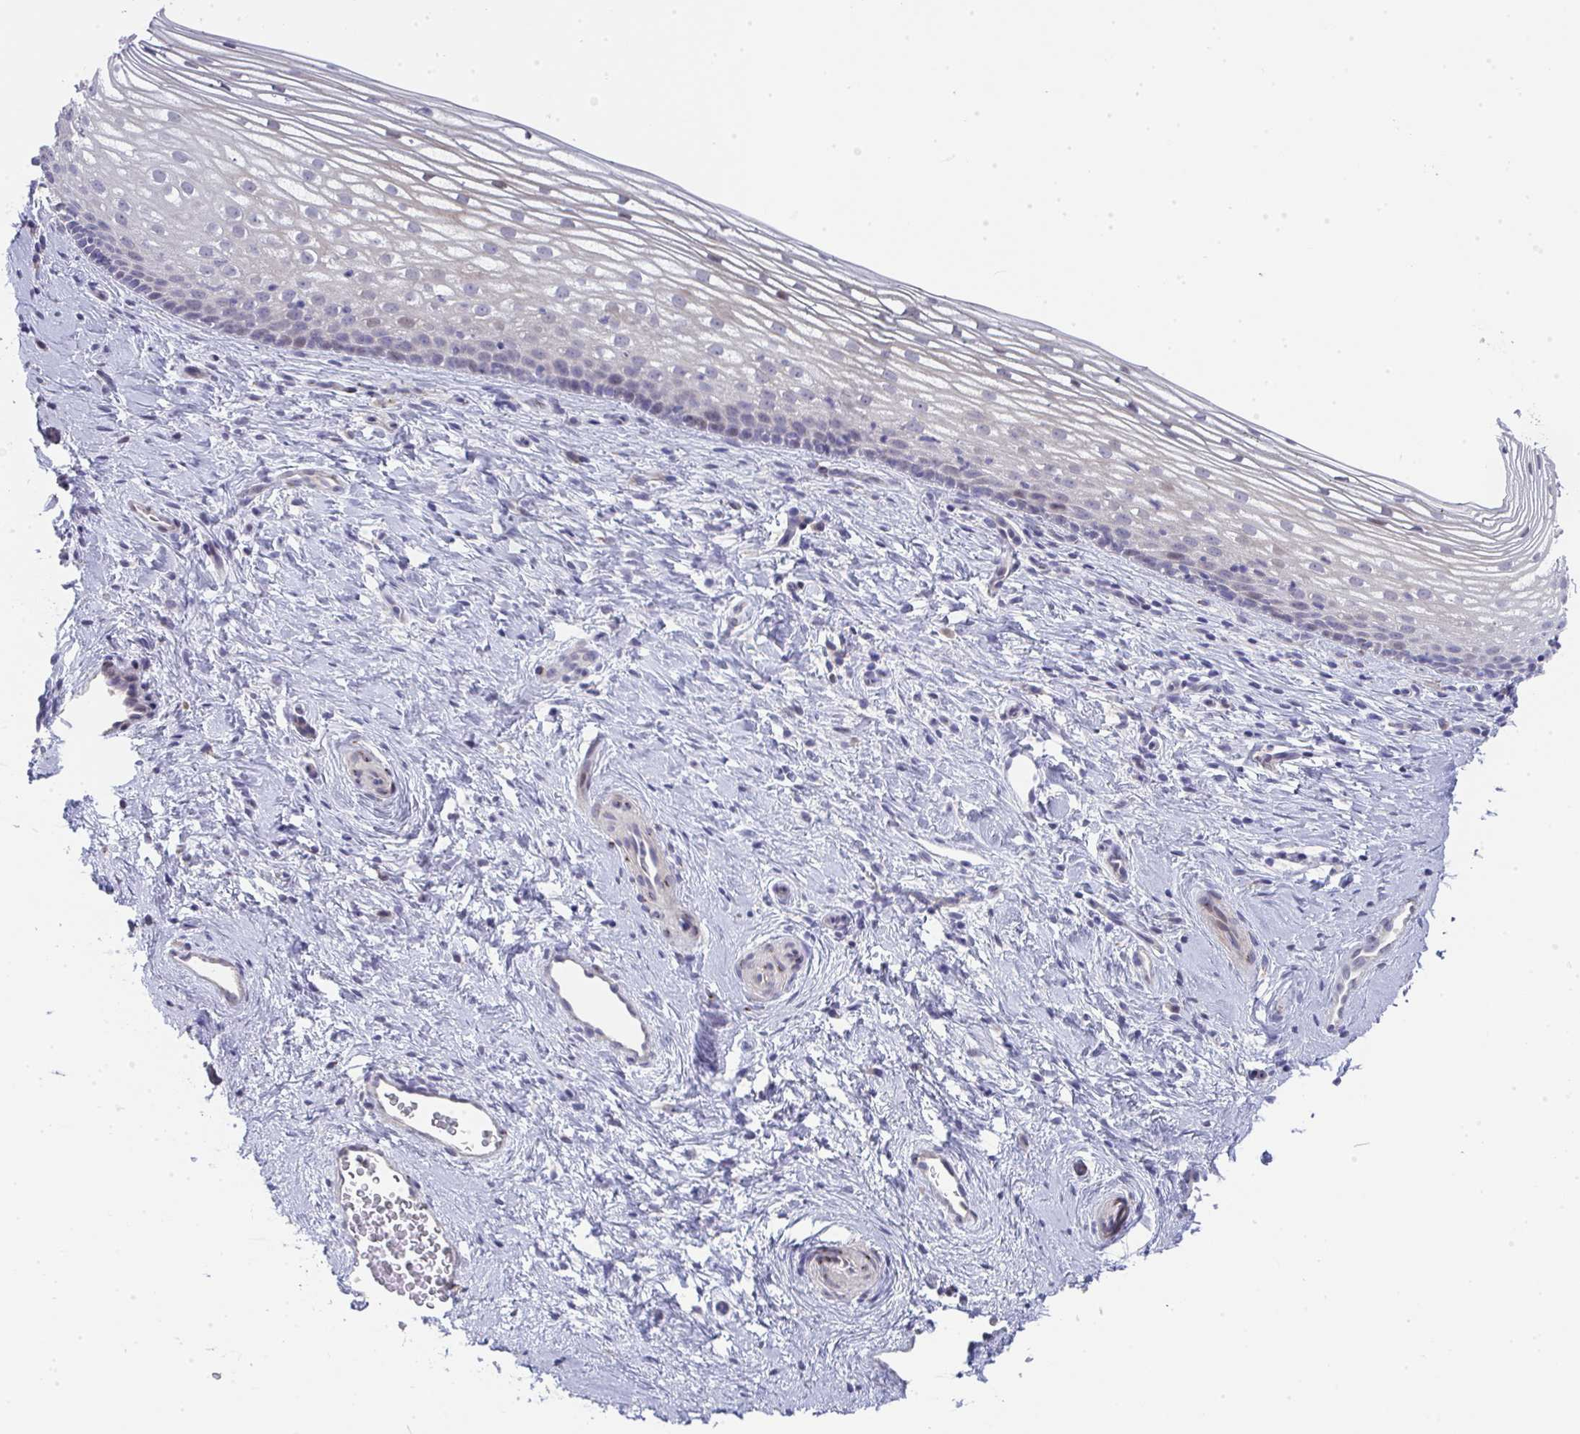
{"staining": {"intensity": "strong", "quantity": "<25%", "location": "nuclear"}, "tissue": "vagina", "cell_type": "Squamous epithelial cells", "image_type": "normal", "snomed": [{"axis": "morphology", "description": "Normal tissue, NOS"}, {"axis": "topography", "description": "Vagina"}], "caption": "Immunohistochemistry (IHC) of normal vagina shows medium levels of strong nuclear staining in approximately <25% of squamous epithelial cells.", "gene": "GALNT16", "patient": {"sex": "female", "age": 51}}